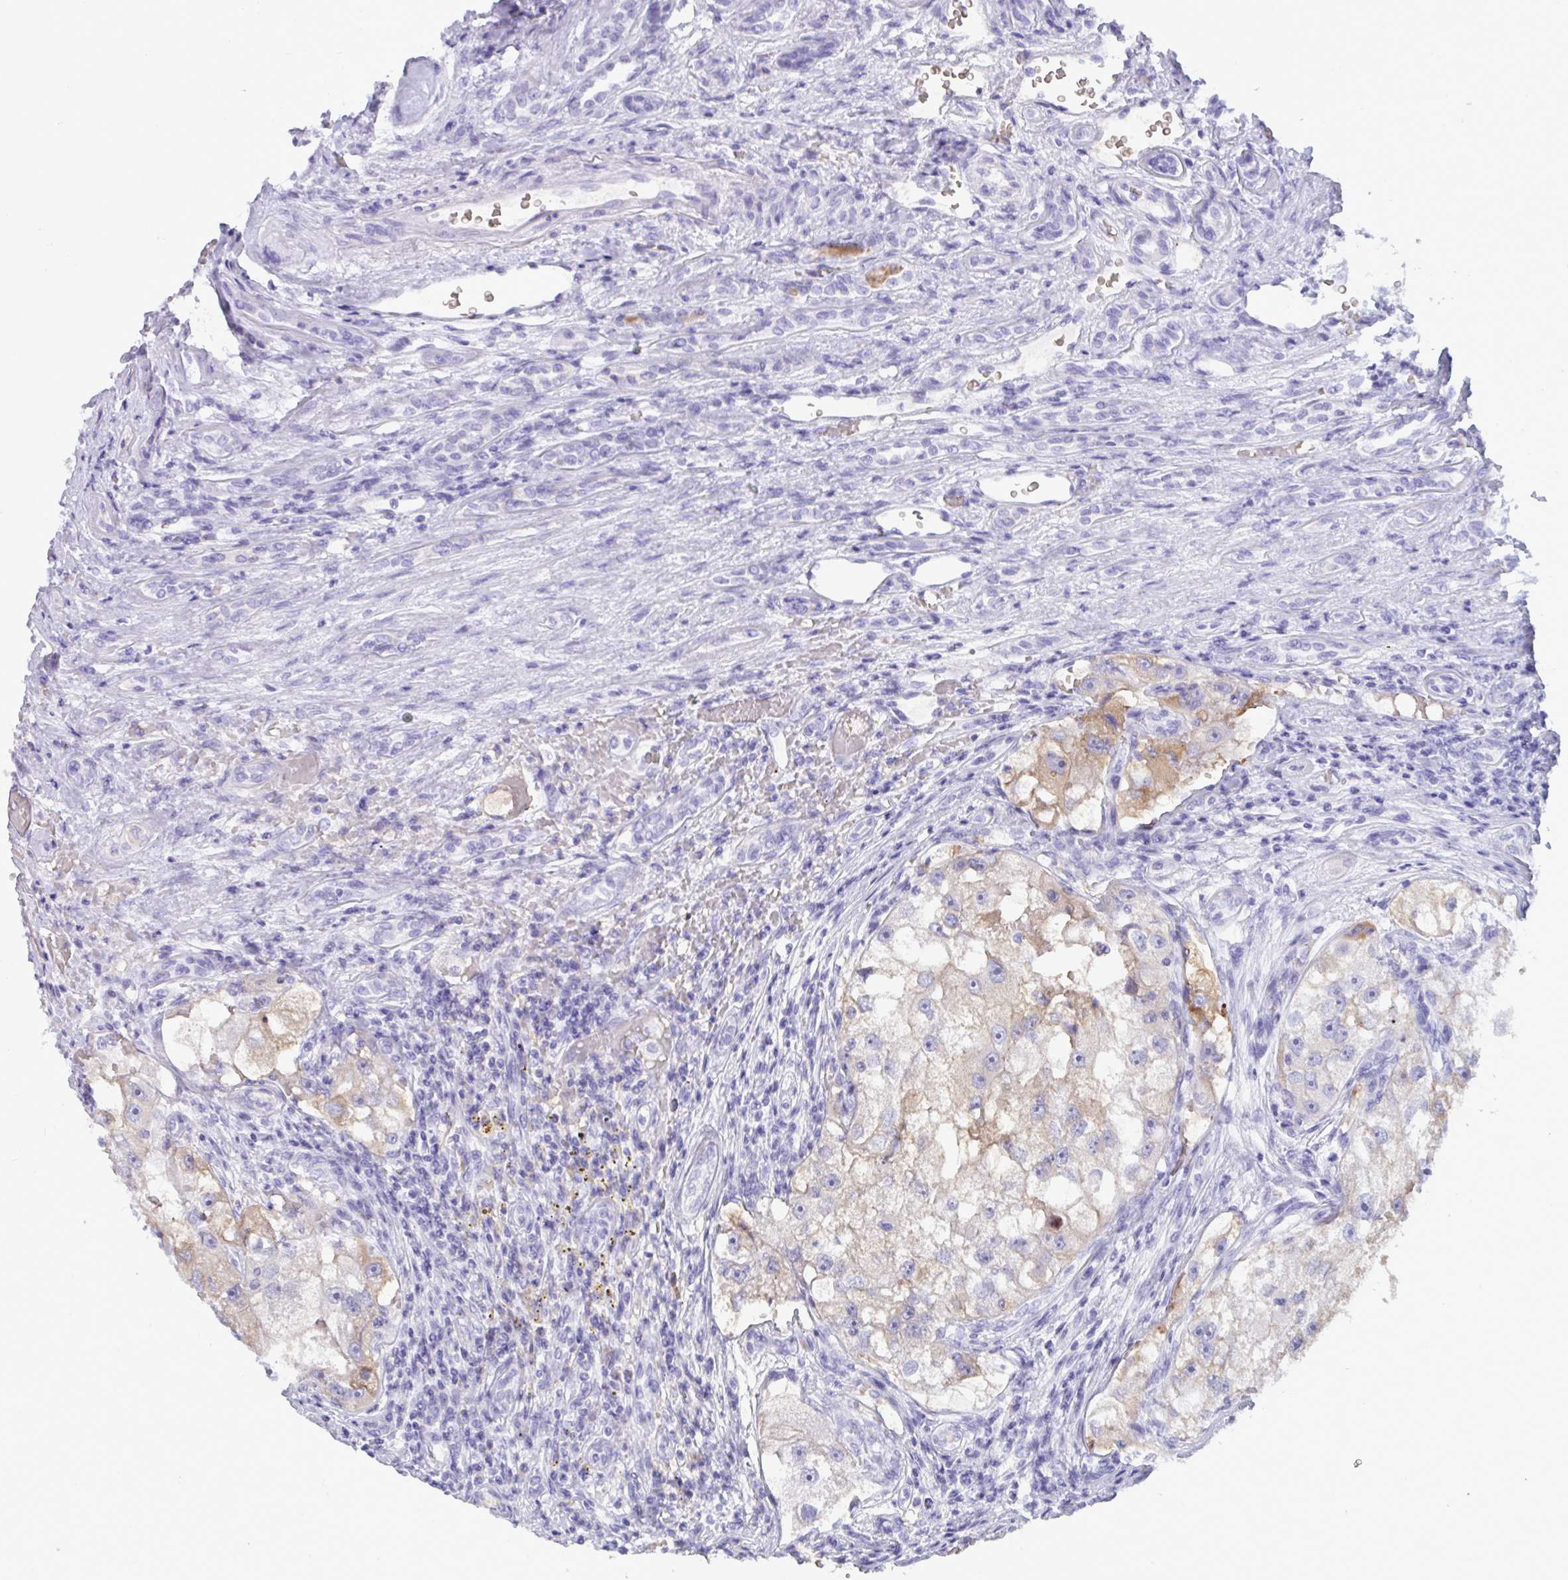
{"staining": {"intensity": "weak", "quantity": "<25%", "location": "cytoplasmic/membranous"}, "tissue": "renal cancer", "cell_type": "Tumor cells", "image_type": "cancer", "snomed": [{"axis": "morphology", "description": "Adenocarcinoma, NOS"}, {"axis": "topography", "description": "Kidney"}], "caption": "A micrograph of human renal cancer (adenocarcinoma) is negative for staining in tumor cells.", "gene": "SLC2A1", "patient": {"sex": "male", "age": 63}}